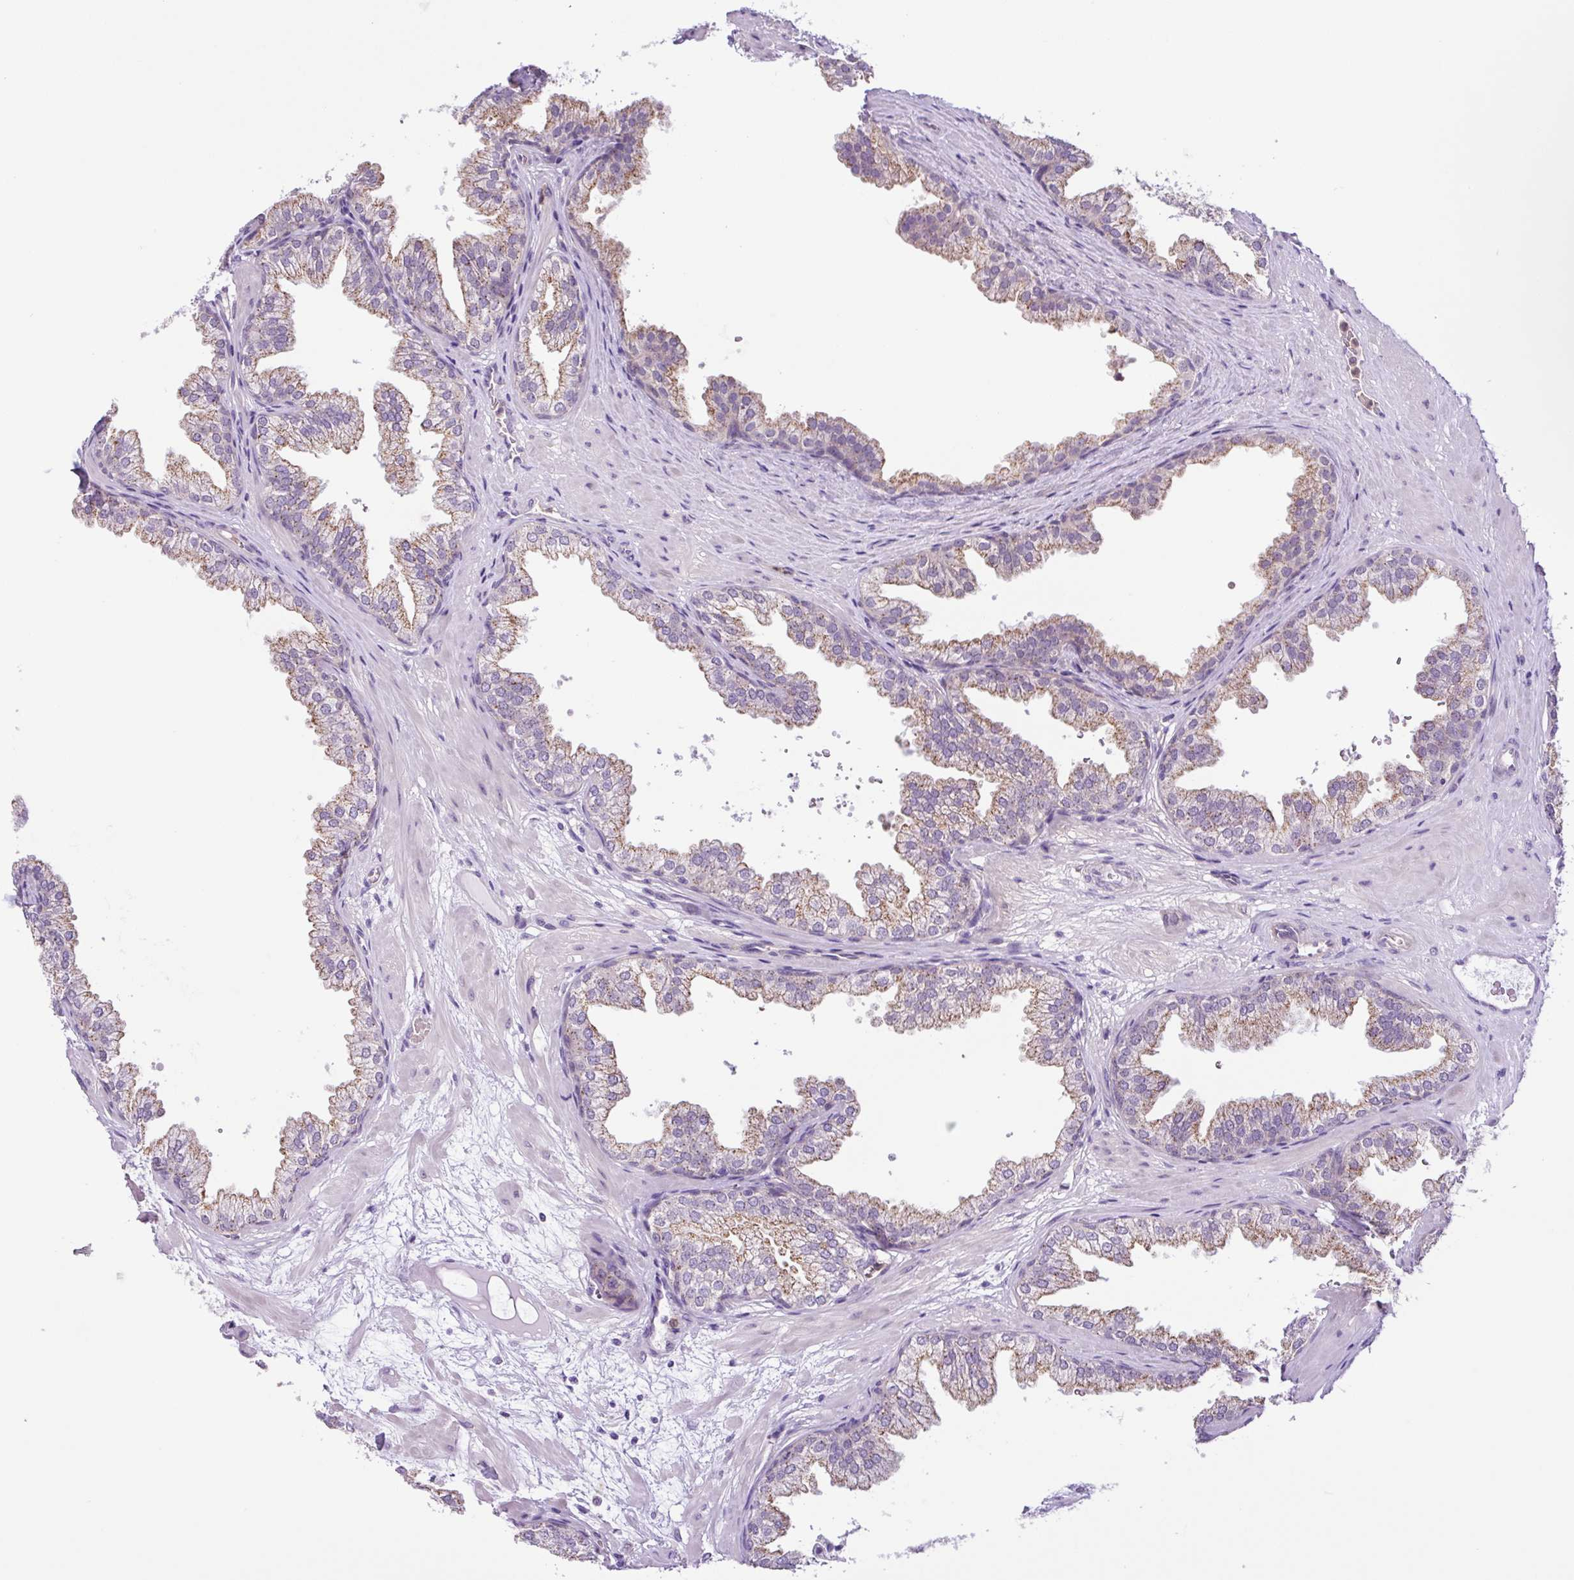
{"staining": {"intensity": "moderate", "quantity": "25%-75%", "location": "cytoplasmic/membranous"}, "tissue": "prostate", "cell_type": "Glandular cells", "image_type": "normal", "snomed": [{"axis": "morphology", "description": "Normal tissue, NOS"}, {"axis": "topography", "description": "Prostate"}], "caption": "Prostate stained with immunohistochemistry (IHC) demonstrates moderate cytoplasmic/membranous positivity in approximately 25%-75% of glandular cells.", "gene": "TONSL", "patient": {"sex": "male", "age": 37}}